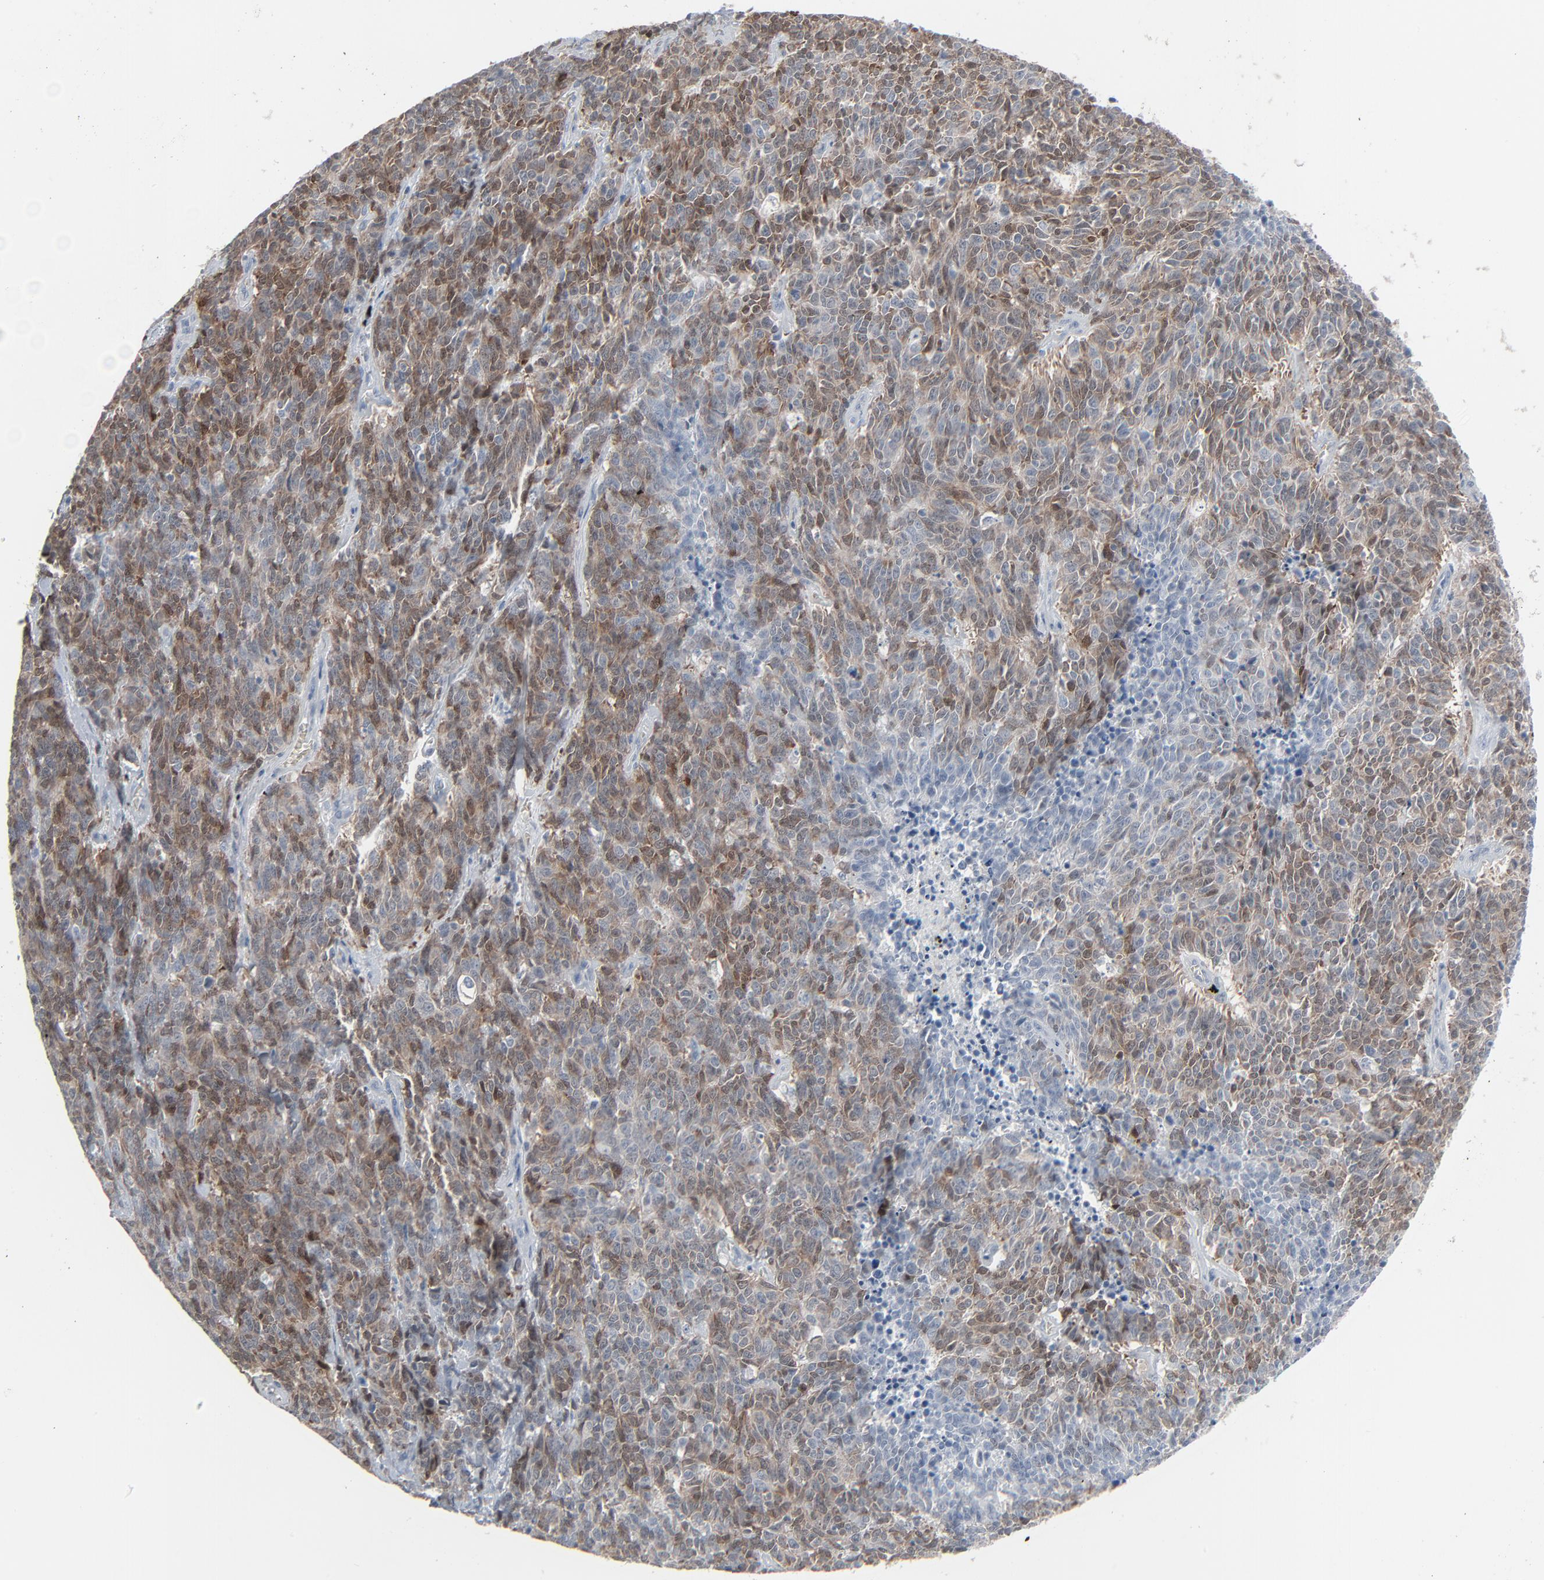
{"staining": {"intensity": "moderate", "quantity": ">75%", "location": "cytoplasmic/membranous"}, "tissue": "lung cancer", "cell_type": "Tumor cells", "image_type": "cancer", "snomed": [{"axis": "morphology", "description": "Neoplasm, malignant, NOS"}, {"axis": "topography", "description": "Lung"}], "caption": "This image exhibits lung cancer (malignant neoplasm) stained with IHC to label a protein in brown. The cytoplasmic/membranous of tumor cells show moderate positivity for the protein. Nuclei are counter-stained blue.", "gene": "SAGE1", "patient": {"sex": "female", "age": 58}}